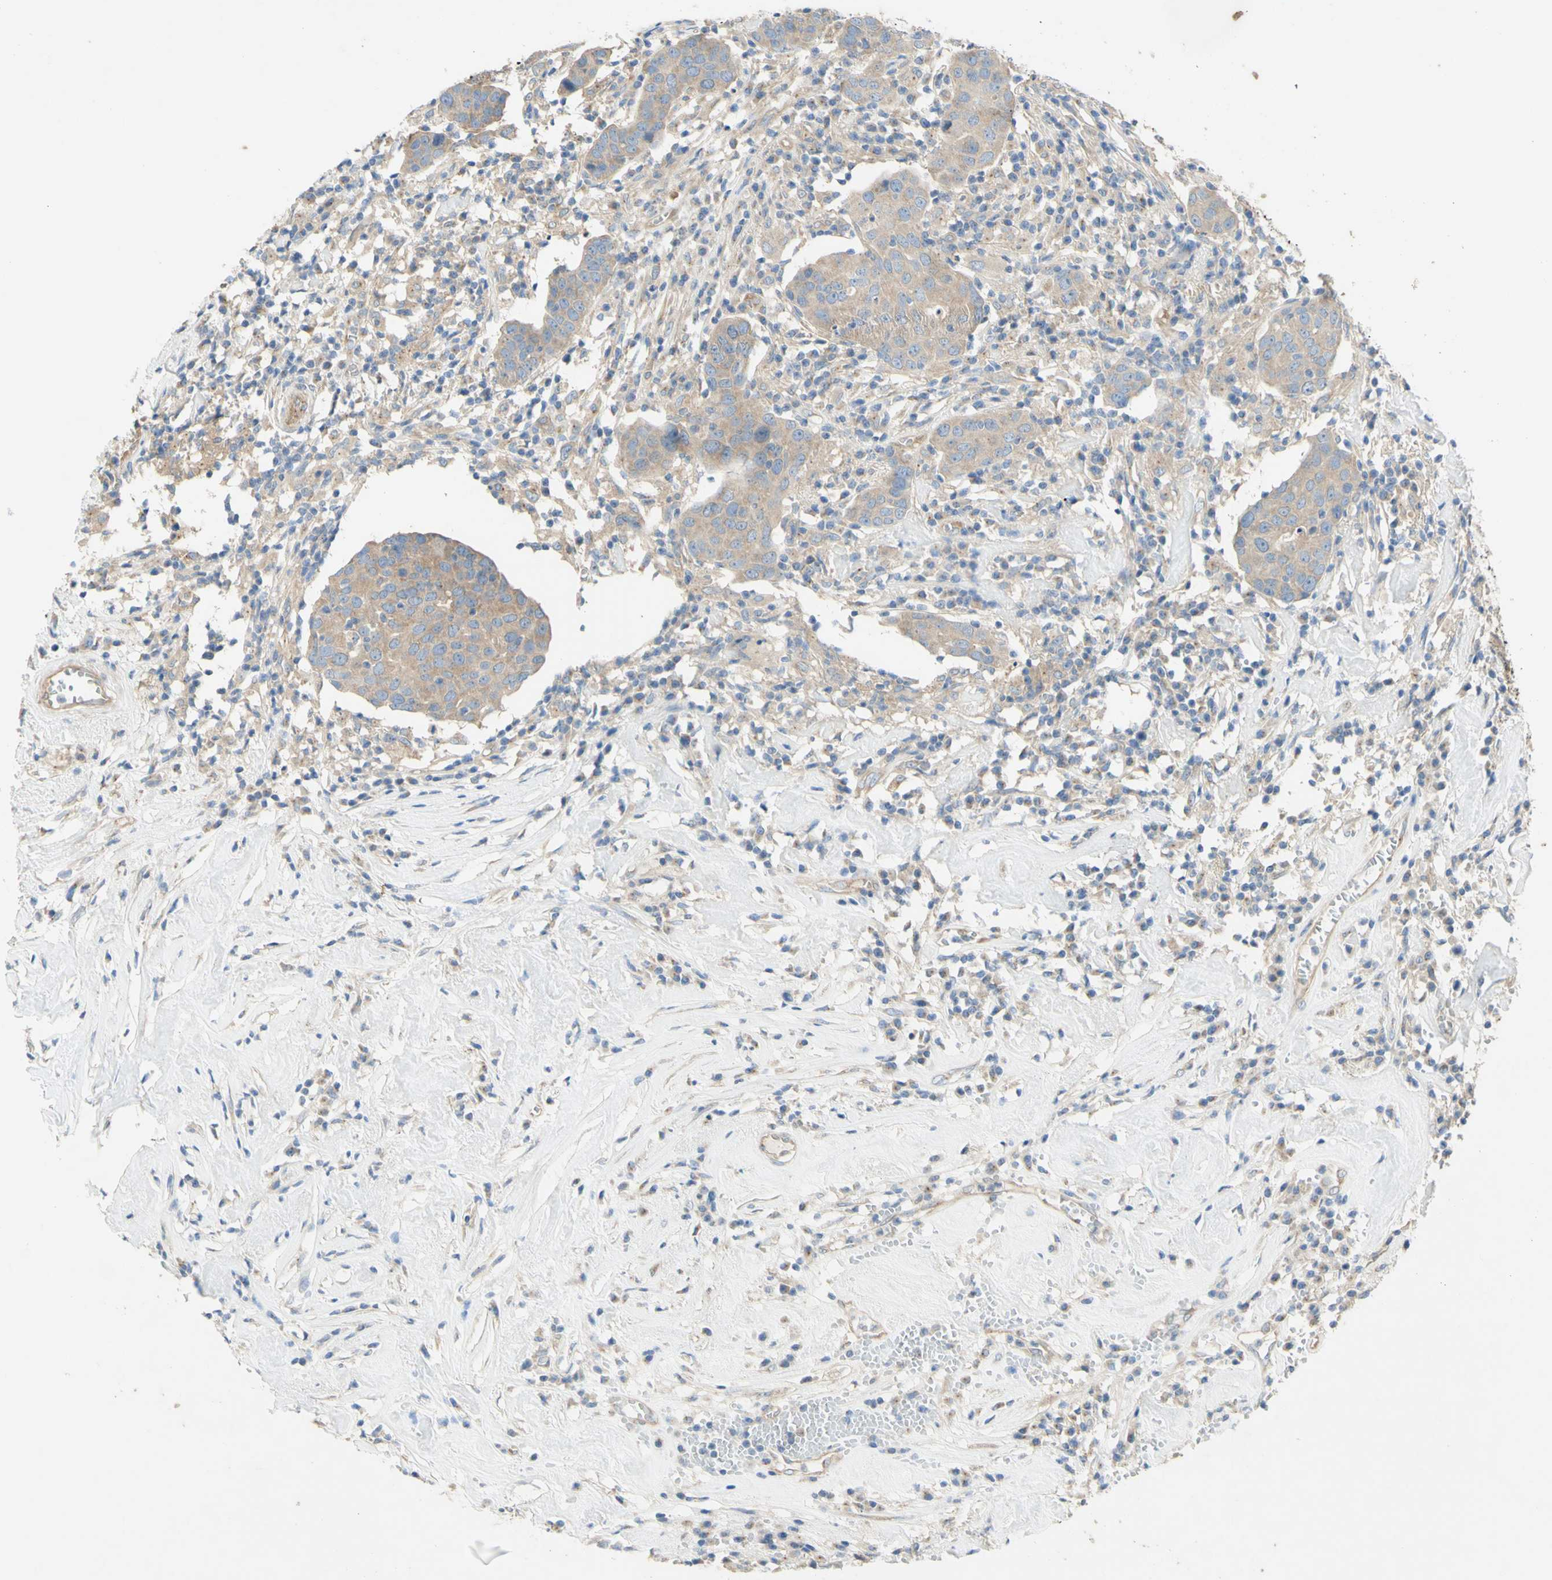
{"staining": {"intensity": "weak", "quantity": ">75%", "location": "cytoplasmic/membranous"}, "tissue": "head and neck cancer", "cell_type": "Tumor cells", "image_type": "cancer", "snomed": [{"axis": "morphology", "description": "Adenocarcinoma, NOS"}, {"axis": "topography", "description": "Salivary gland"}, {"axis": "topography", "description": "Head-Neck"}], "caption": "Human adenocarcinoma (head and neck) stained with a brown dye reveals weak cytoplasmic/membranous positive staining in approximately >75% of tumor cells.", "gene": "DYNC1H1", "patient": {"sex": "female", "age": 65}}